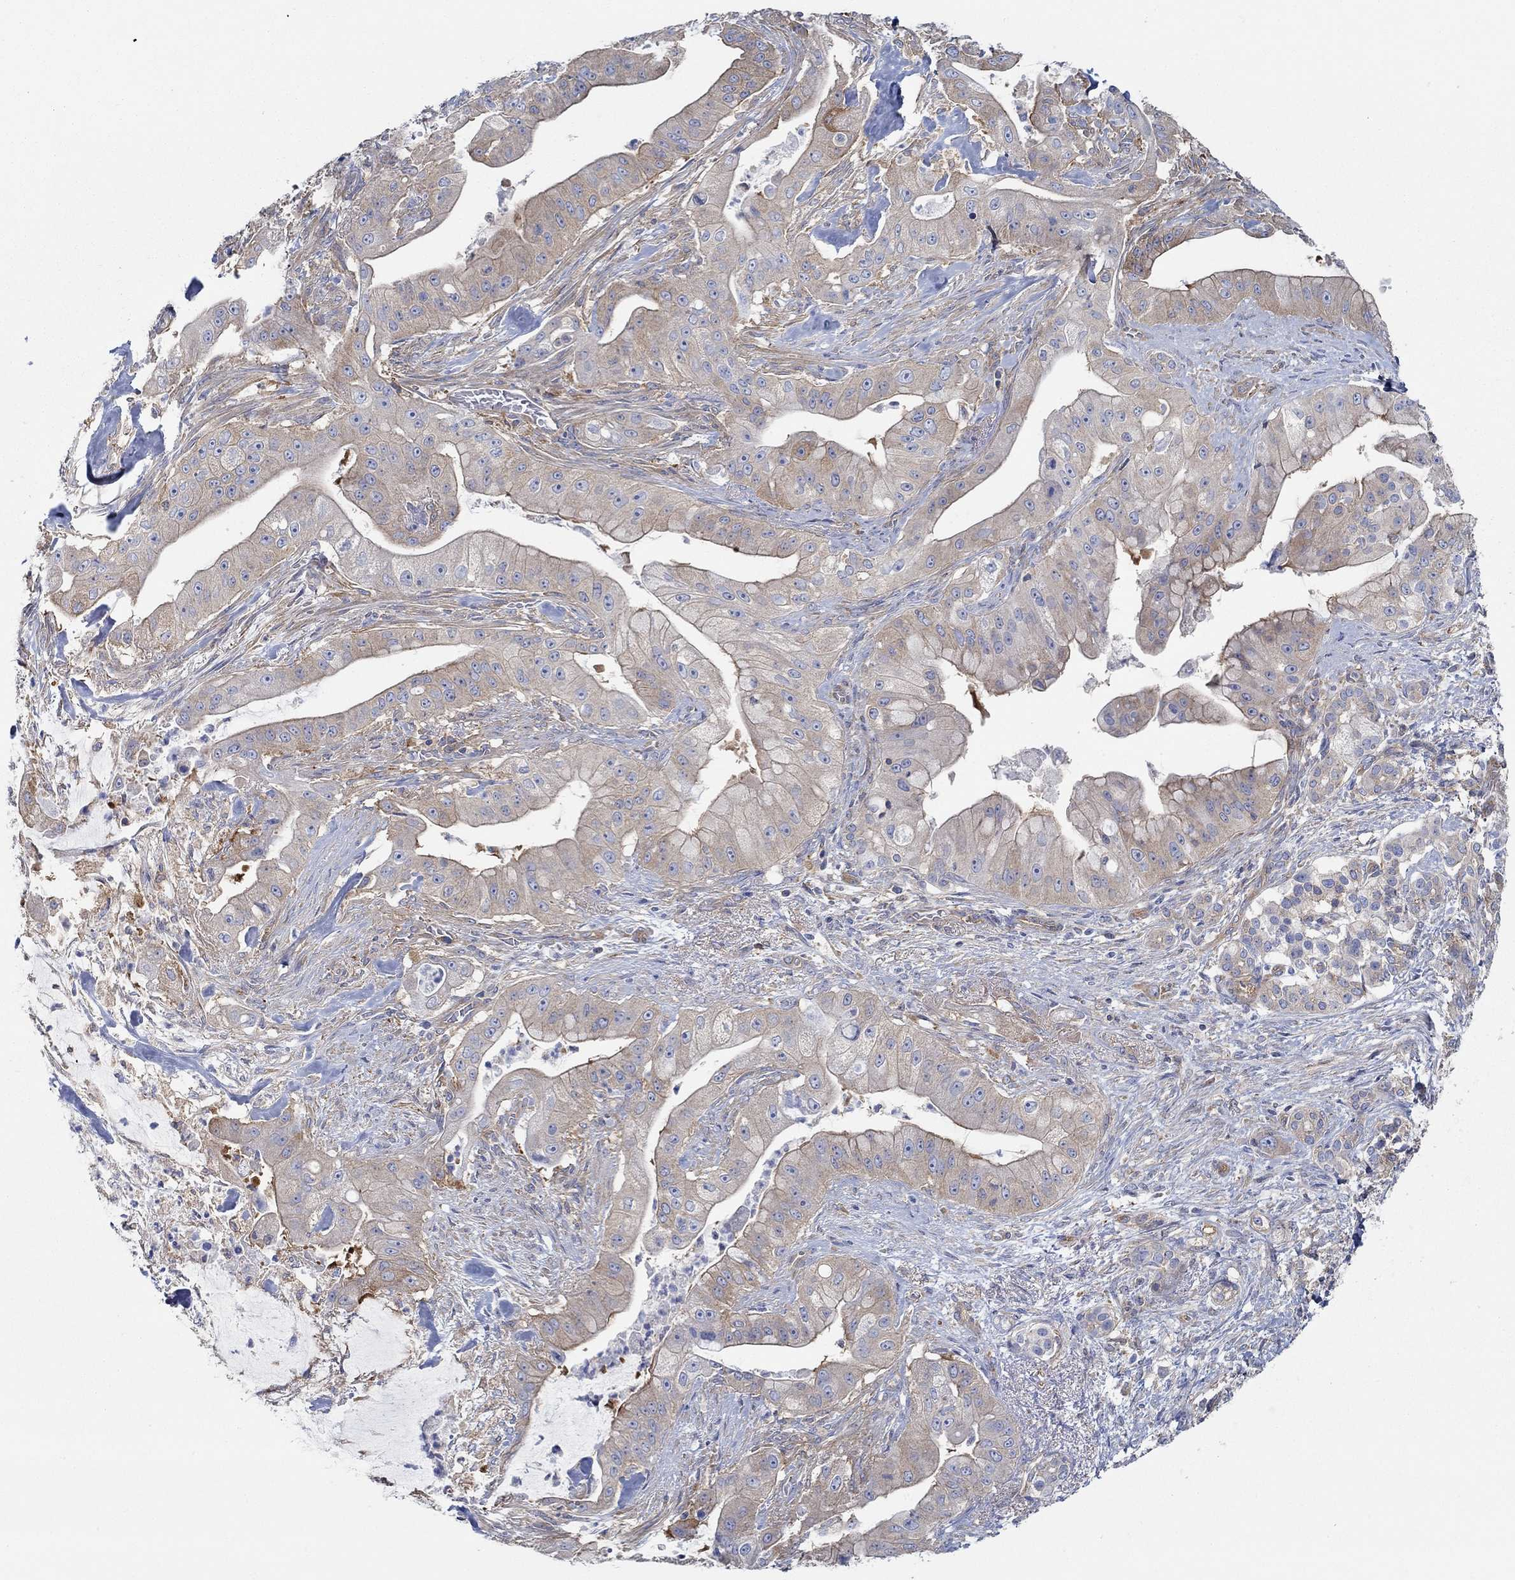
{"staining": {"intensity": "moderate", "quantity": "<25%", "location": "cytoplasmic/membranous"}, "tissue": "pancreatic cancer", "cell_type": "Tumor cells", "image_type": "cancer", "snomed": [{"axis": "morphology", "description": "Normal tissue, NOS"}, {"axis": "morphology", "description": "Inflammation, NOS"}, {"axis": "morphology", "description": "Adenocarcinoma, NOS"}, {"axis": "topography", "description": "Pancreas"}], "caption": "Tumor cells show moderate cytoplasmic/membranous staining in approximately <25% of cells in pancreatic cancer. (DAB (3,3'-diaminobenzidine) IHC with brightfield microscopy, high magnification).", "gene": "SPAG9", "patient": {"sex": "male", "age": 57}}